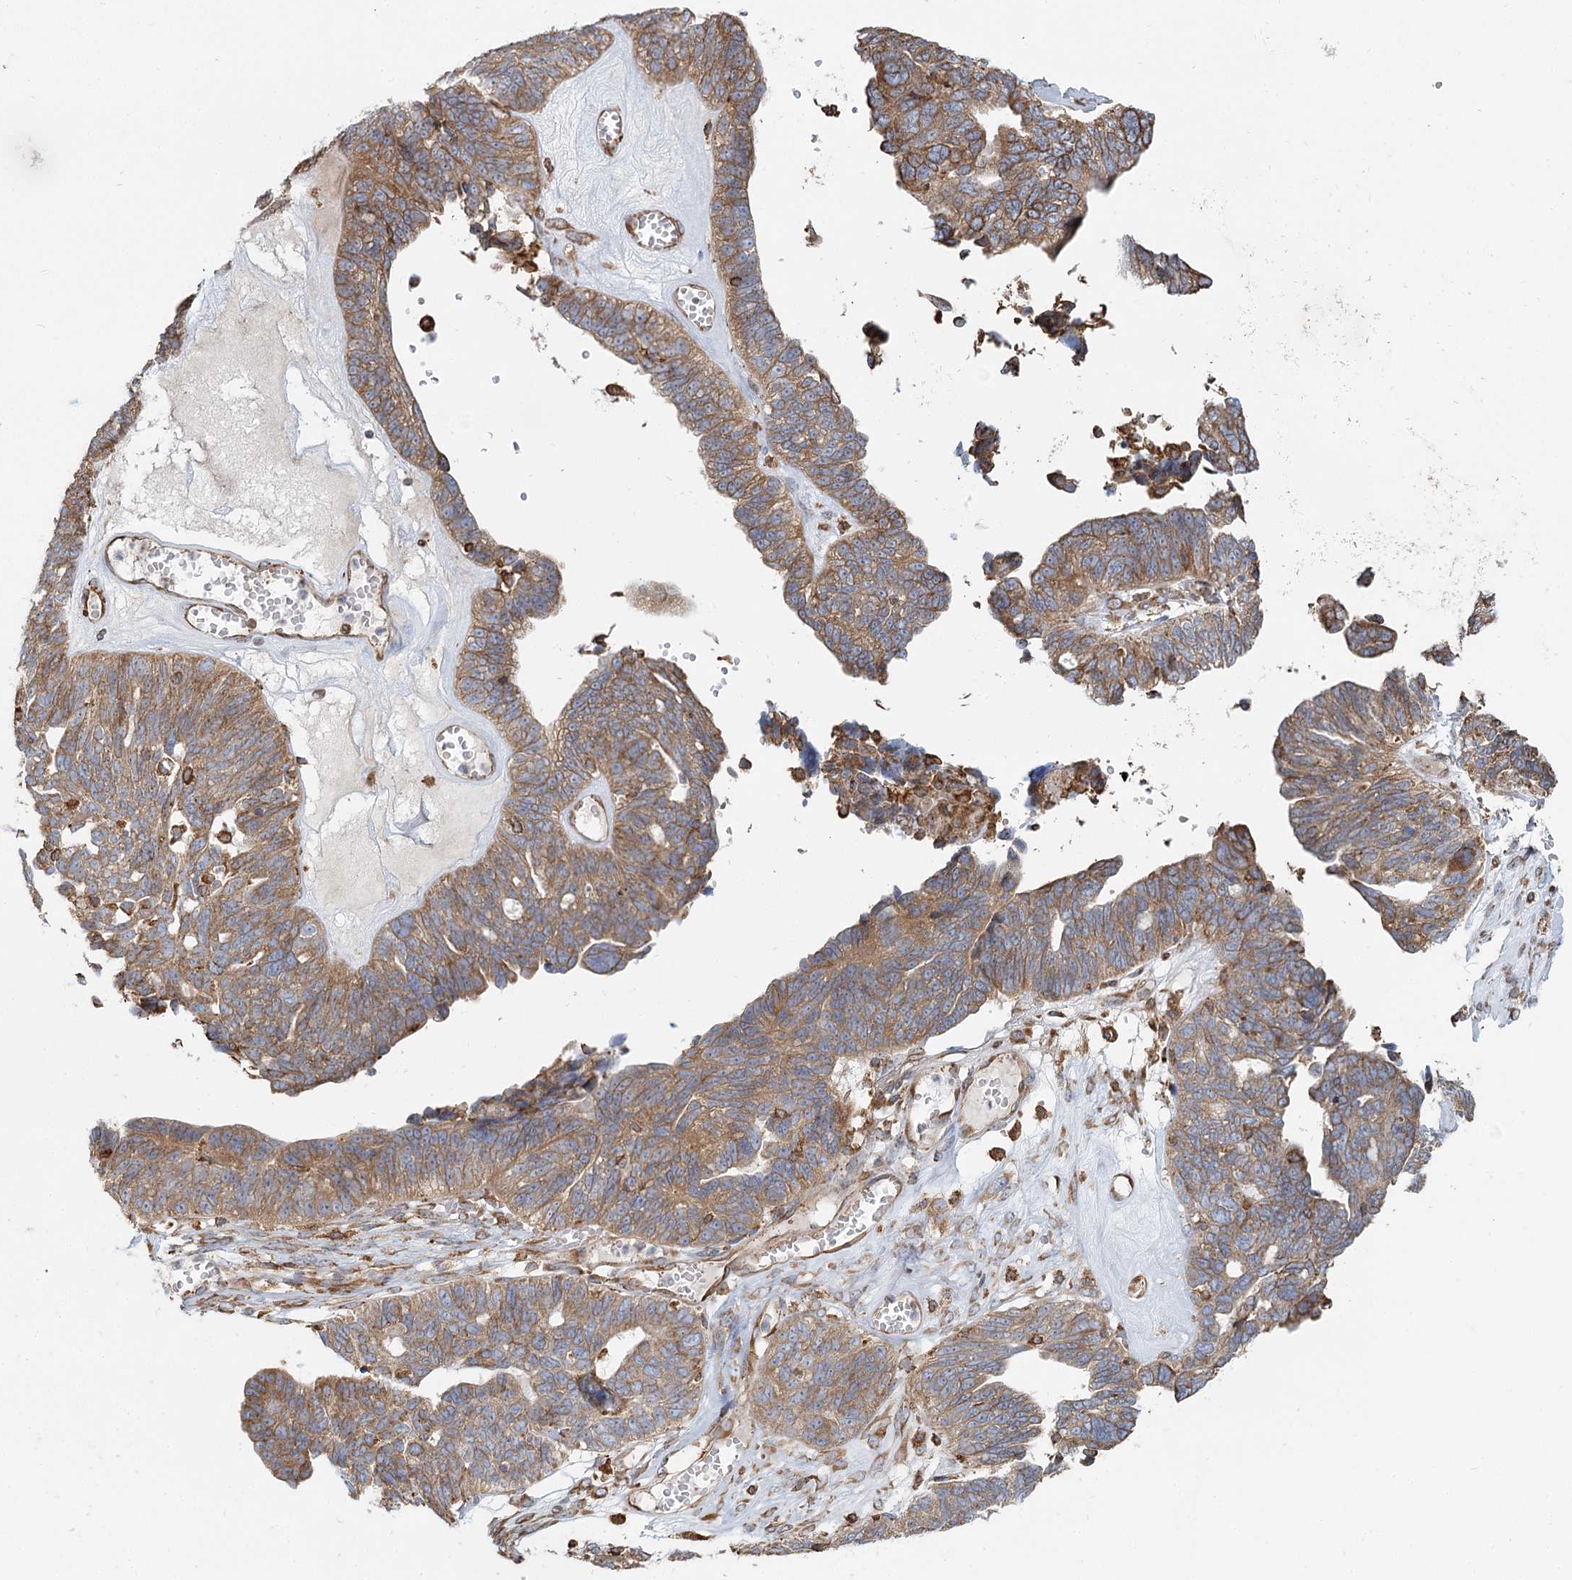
{"staining": {"intensity": "moderate", "quantity": ">75%", "location": "cytoplasmic/membranous"}, "tissue": "ovarian cancer", "cell_type": "Tumor cells", "image_type": "cancer", "snomed": [{"axis": "morphology", "description": "Cystadenocarcinoma, serous, NOS"}, {"axis": "topography", "description": "Ovary"}], "caption": "Approximately >75% of tumor cells in serous cystadenocarcinoma (ovarian) show moderate cytoplasmic/membranous protein positivity as visualized by brown immunohistochemical staining.", "gene": "TAS1R1", "patient": {"sex": "female", "age": 79}}